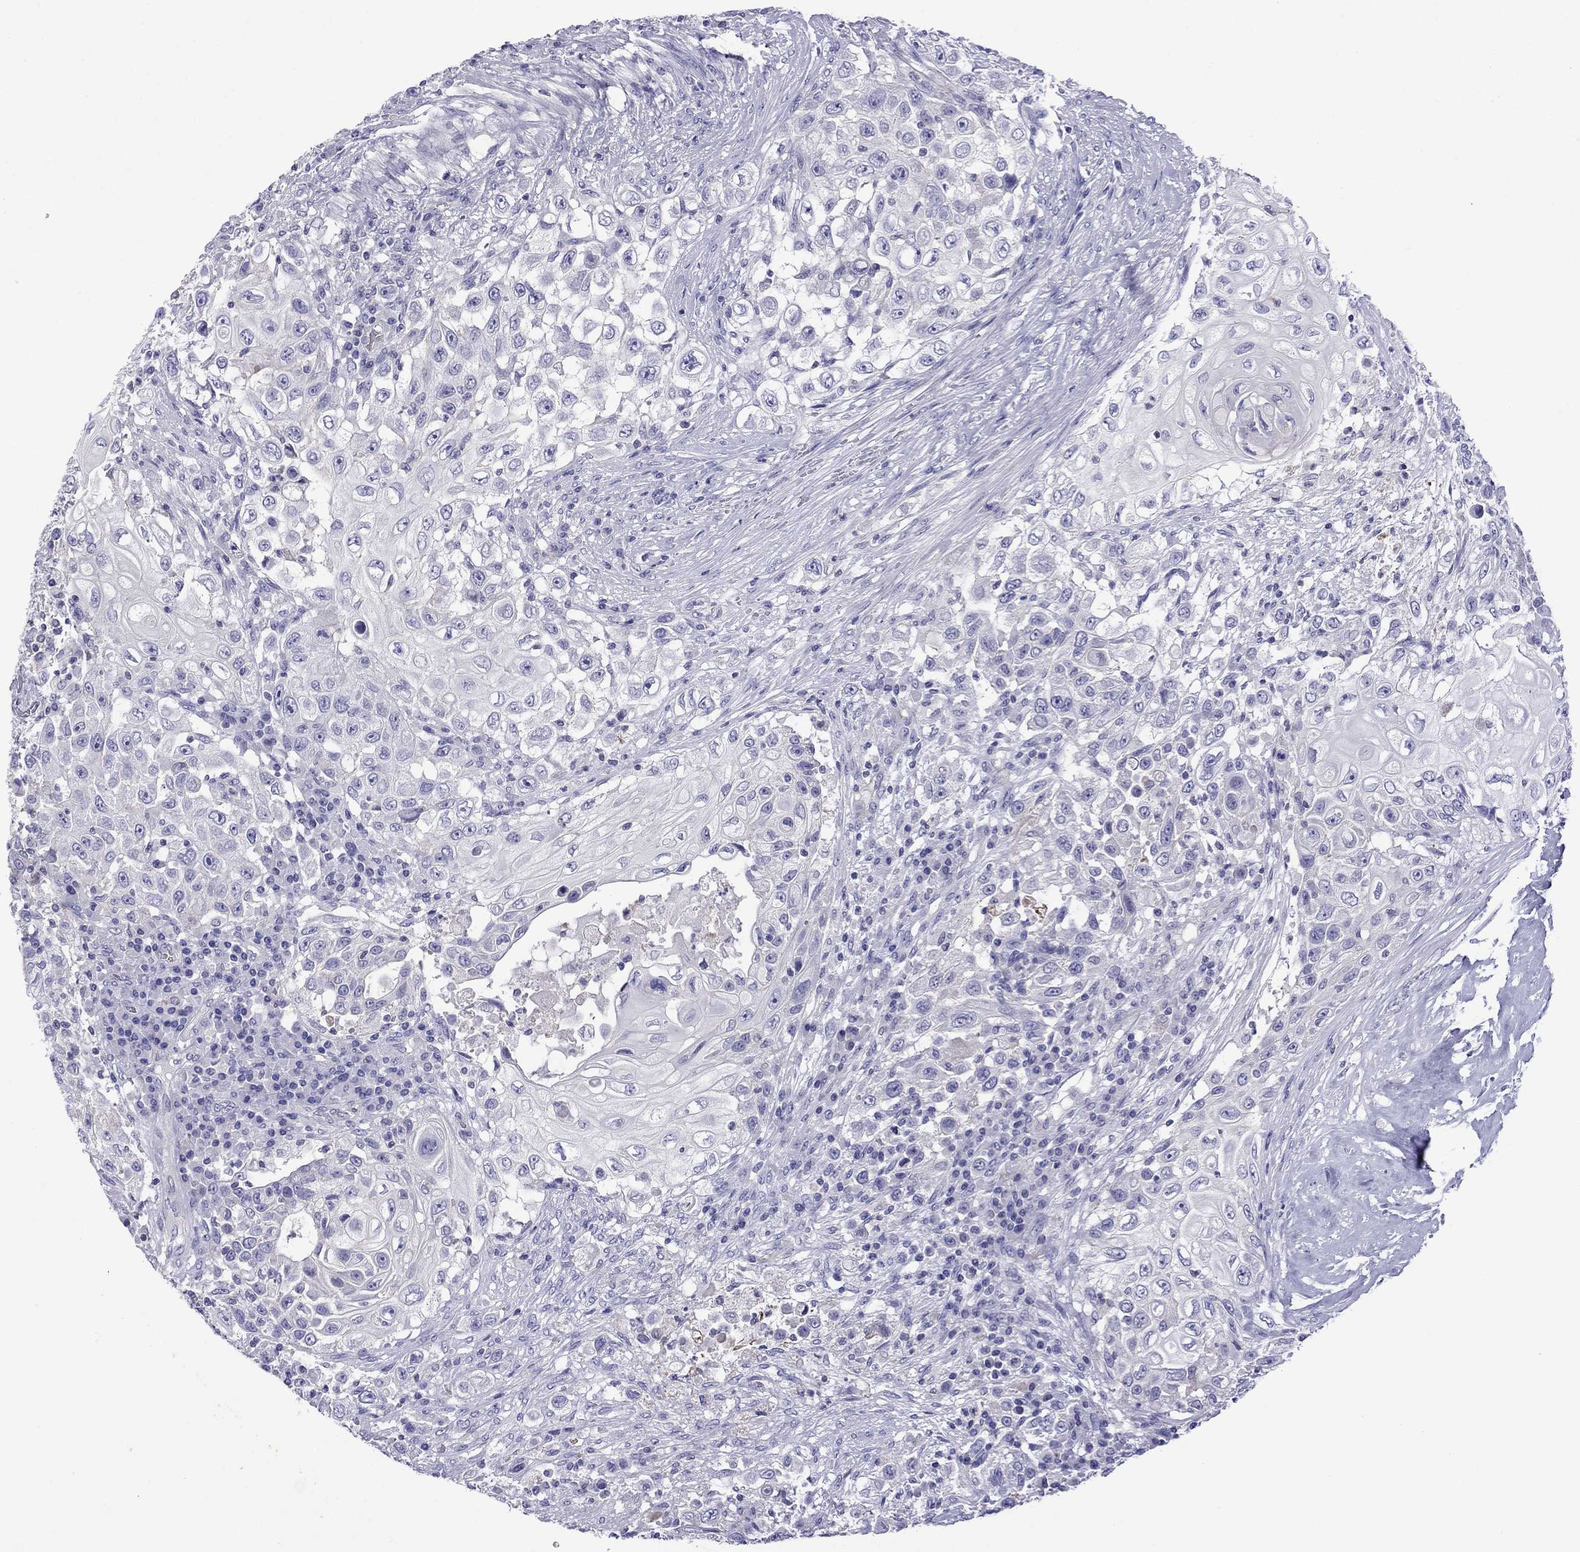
{"staining": {"intensity": "negative", "quantity": "none", "location": "none"}, "tissue": "urothelial cancer", "cell_type": "Tumor cells", "image_type": "cancer", "snomed": [{"axis": "morphology", "description": "Urothelial carcinoma, High grade"}, {"axis": "topography", "description": "Urinary bladder"}], "caption": "A histopathology image of human urothelial cancer is negative for staining in tumor cells.", "gene": "STAR", "patient": {"sex": "female", "age": 56}}